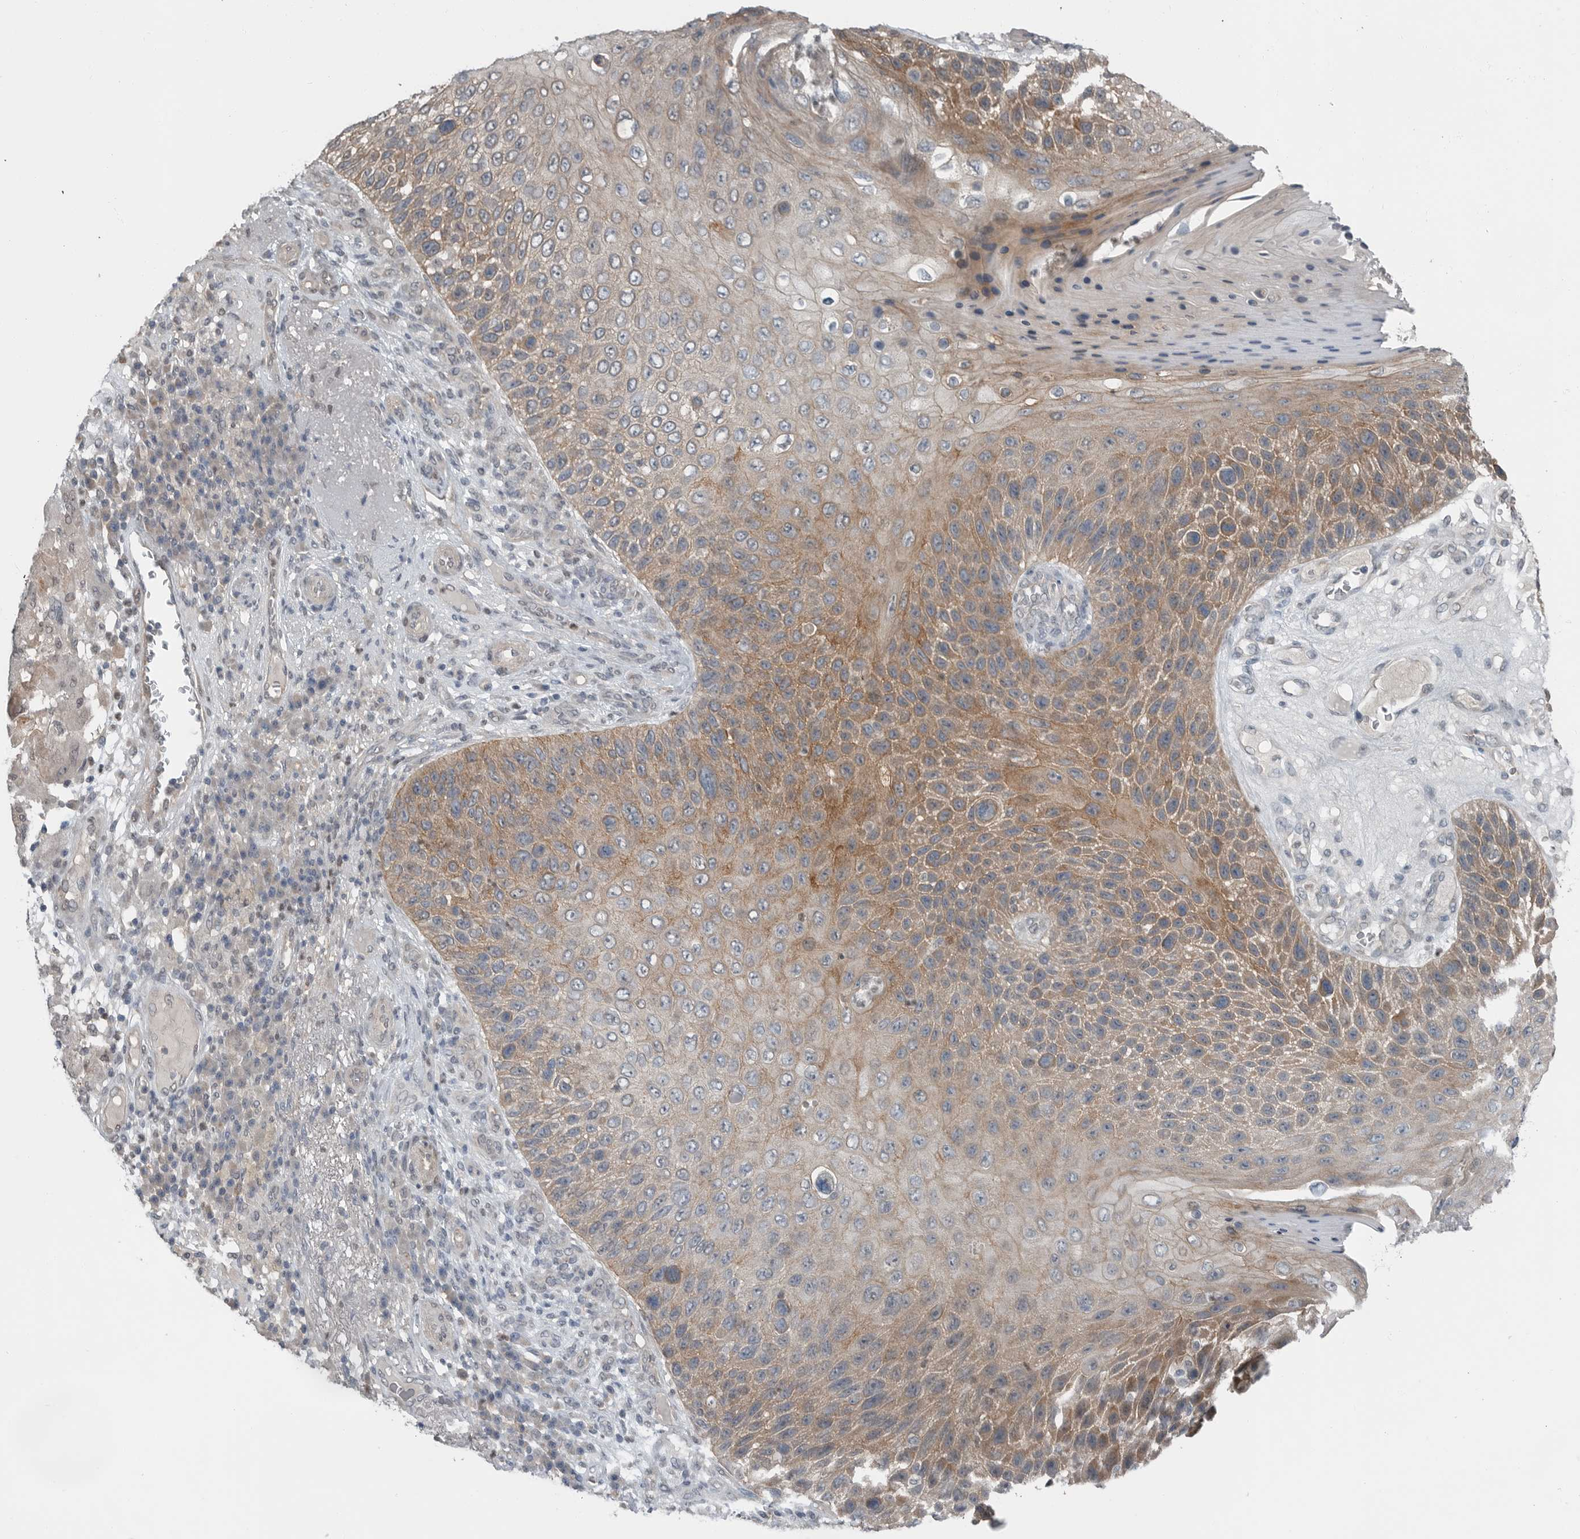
{"staining": {"intensity": "moderate", "quantity": ">75%", "location": "cytoplasmic/membranous"}, "tissue": "skin cancer", "cell_type": "Tumor cells", "image_type": "cancer", "snomed": [{"axis": "morphology", "description": "Squamous cell carcinoma, NOS"}, {"axis": "topography", "description": "Skin"}], "caption": "This photomicrograph displays immunohistochemistry (IHC) staining of human skin cancer, with medium moderate cytoplasmic/membranous staining in about >75% of tumor cells.", "gene": "MFAP3L", "patient": {"sex": "female", "age": 88}}